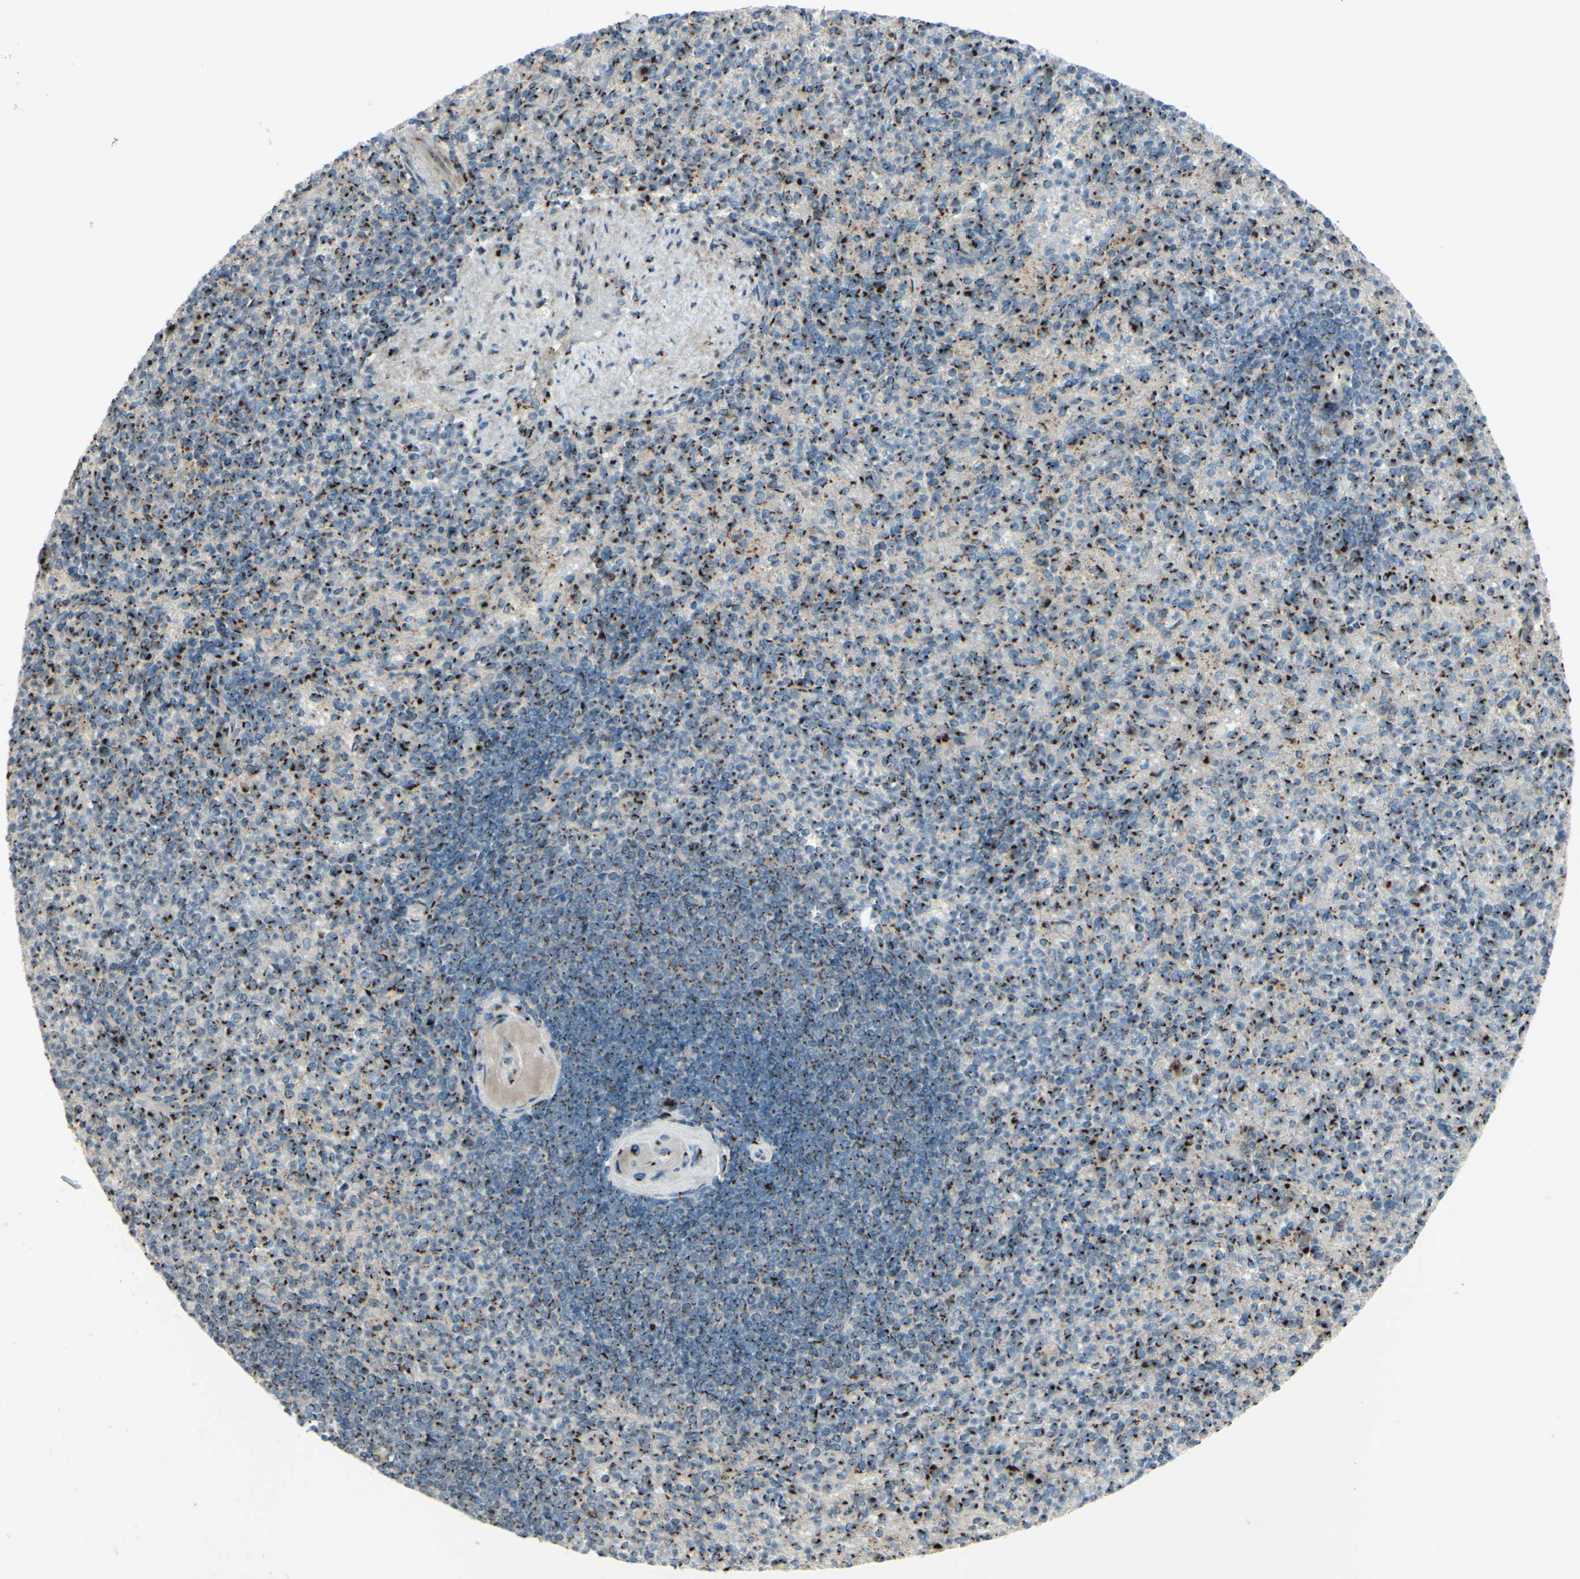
{"staining": {"intensity": "moderate", "quantity": "25%-75%", "location": "cytoplasmic/membranous"}, "tissue": "spleen", "cell_type": "Cells in red pulp", "image_type": "normal", "snomed": [{"axis": "morphology", "description": "Normal tissue, NOS"}, {"axis": "topography", "description": "Spleen"}], "caption": "A medium amount of moderate cytoplasmic/membranous positivity is seen in about 25%-75% of cells in red pulp in benign spleen.", "gene": "BPNT2", "patient": {"sex": "female", "age": 74}}